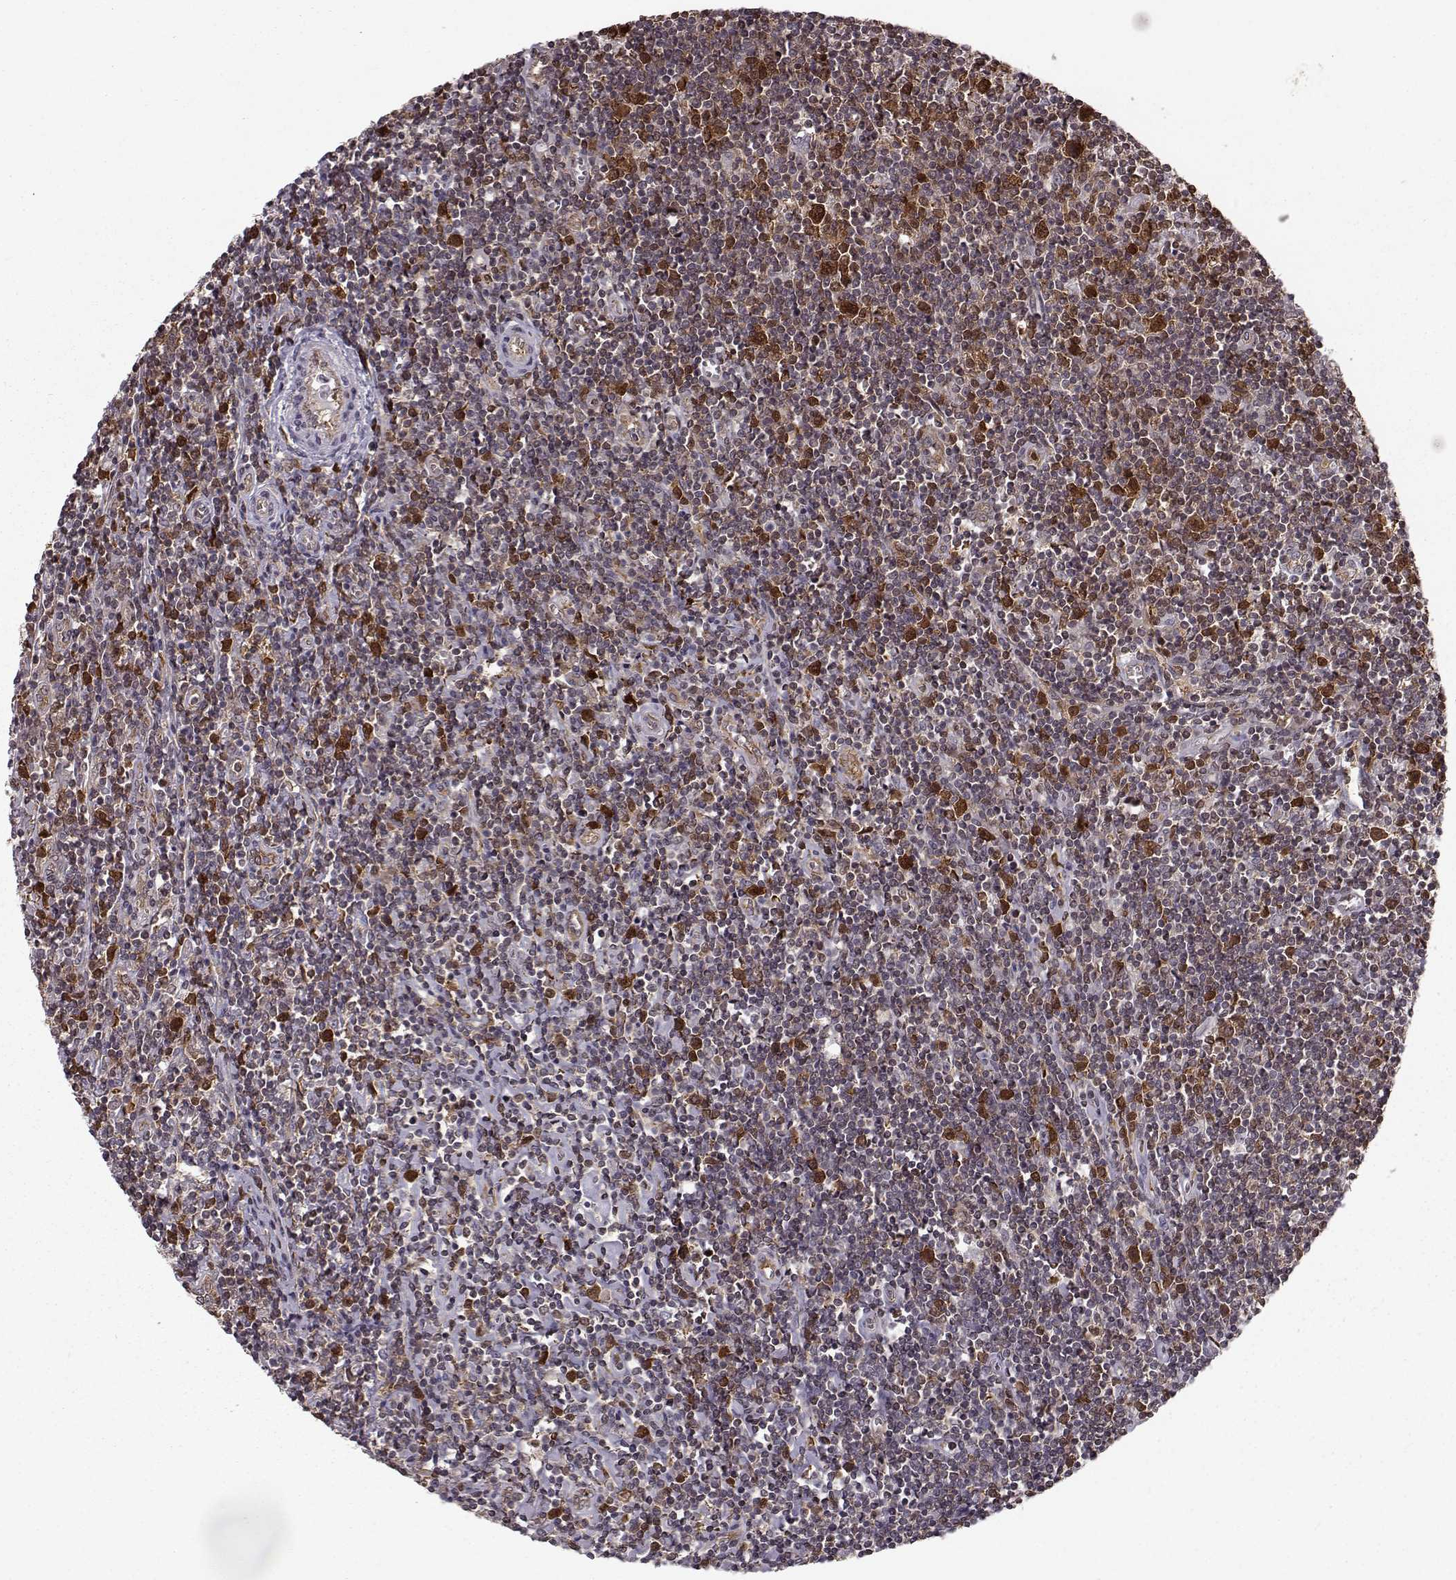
{"staining": {"intensity": "strong", "quantity": ">75%", "location": "cytoplasmic/membranous"}, "tissue": "lymphoma", "cell_type": "Tumor cells", "image_type": "cancer", "snomed": [{"axis": "morphology", "description": "Hodgkin's disease, NOS"}, {"axis": "topography", "description": "Lymph node"}], "caption": "Hodgkin's disease was stained to show a protein in brown. There is high levels of strong cytoplasmic/membranous positivity in about >75% of tumor cells. Using DAB (3,3'-diaminobenzidine) (brown) and hematoxylin (blue) stains, captured at high magnification using brightfield microscopy.", "gene": "RANBP1", "patient": {"sex": "male", "age": 40}}